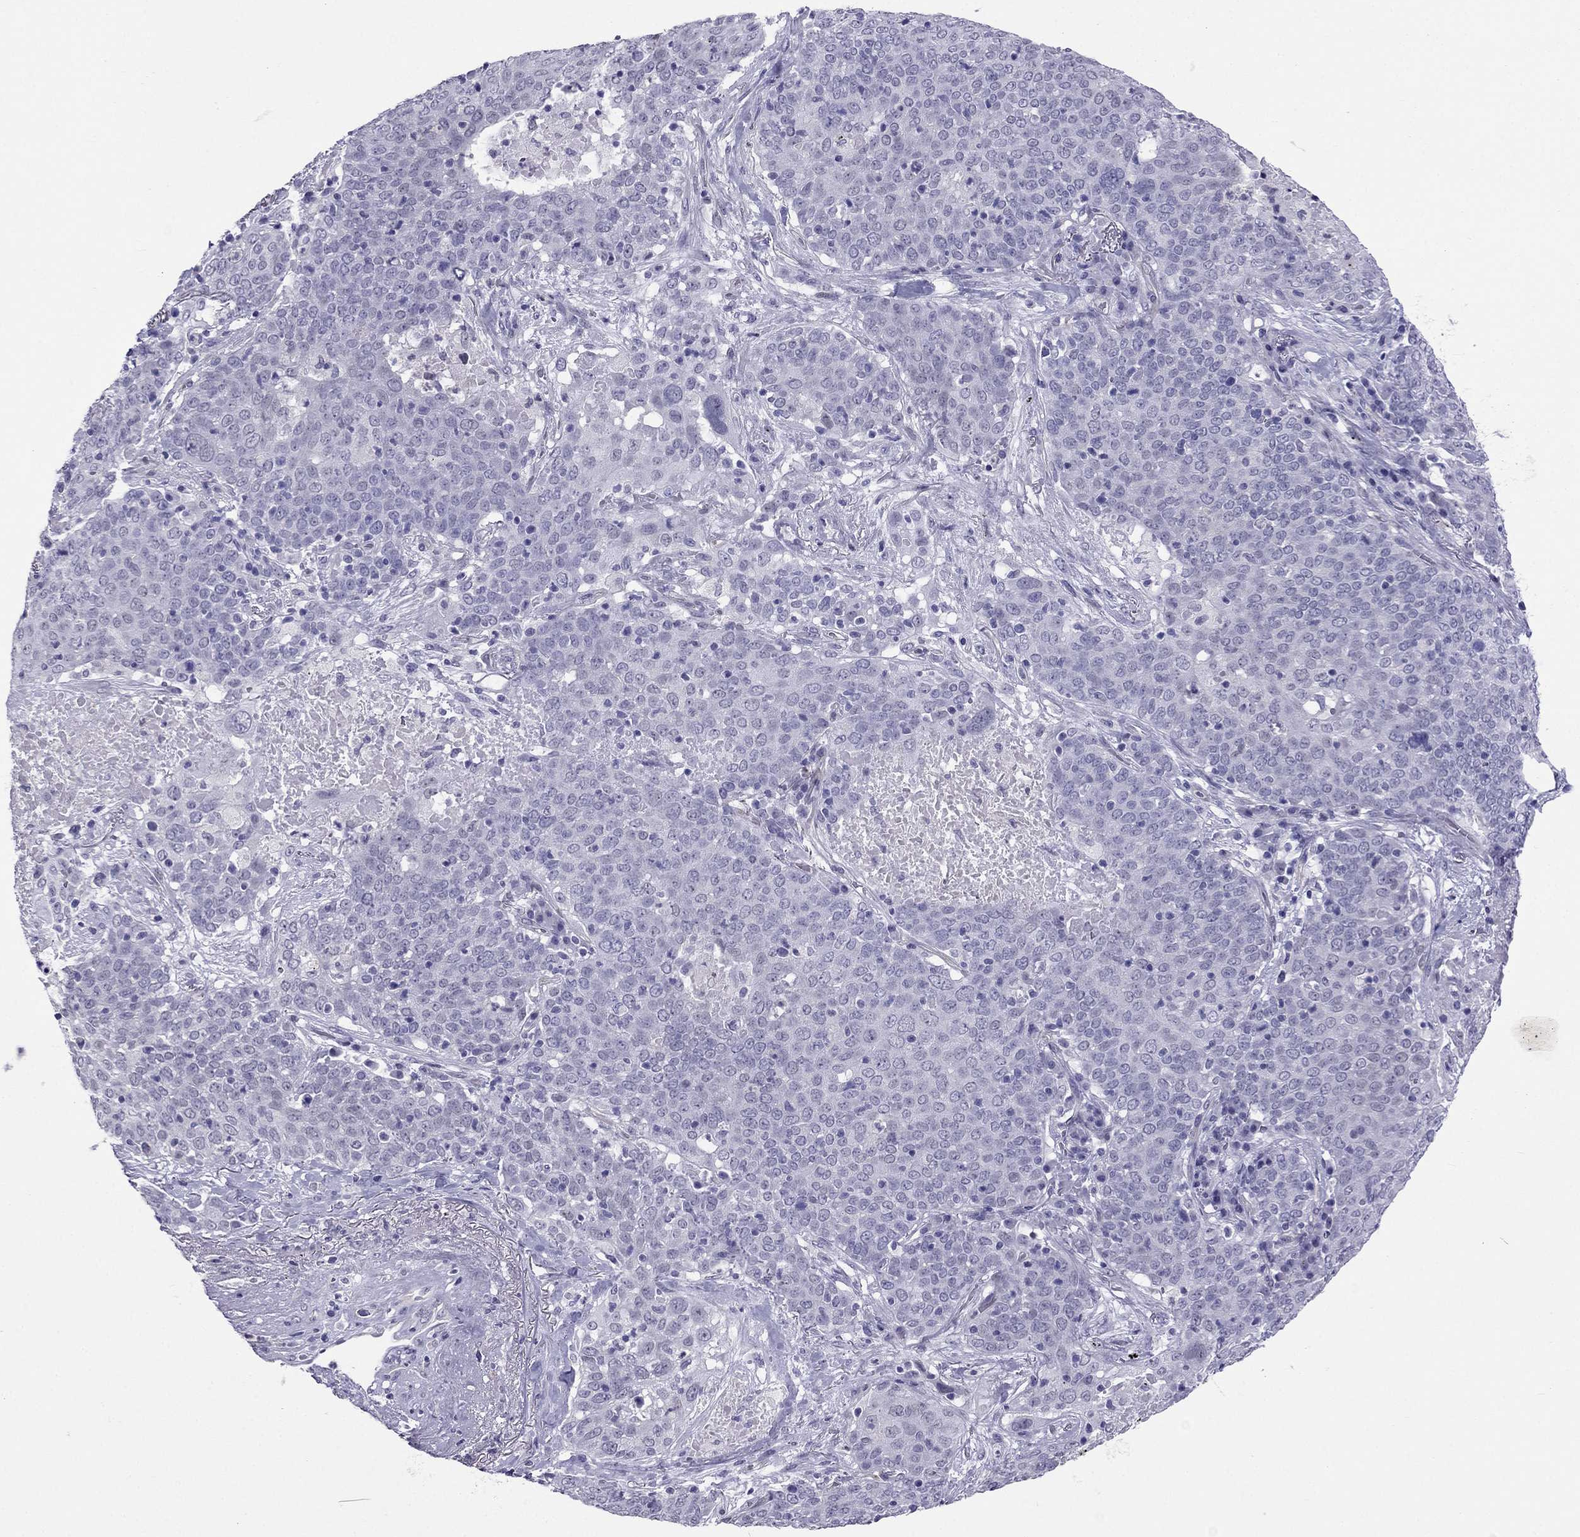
{"staining": {"intensity": "negative", "quantity": "none", "location": "none"}, "tissue": "lung cancer", "cell_type": "Tumor cells", "image_type": "cancer", "snomed": [{"axis": "morphology", "description": "Squamous cell carcinoma, NOS"}, {"axis": "topography", "description": "Lung"}], "caption": "There is no significant expression in tumor cells of squamous cell carcinoma (lung). Nuclei are stained in blue.", "gene": "CROCC2", "patient": {"sex": "male", "age": 82}}